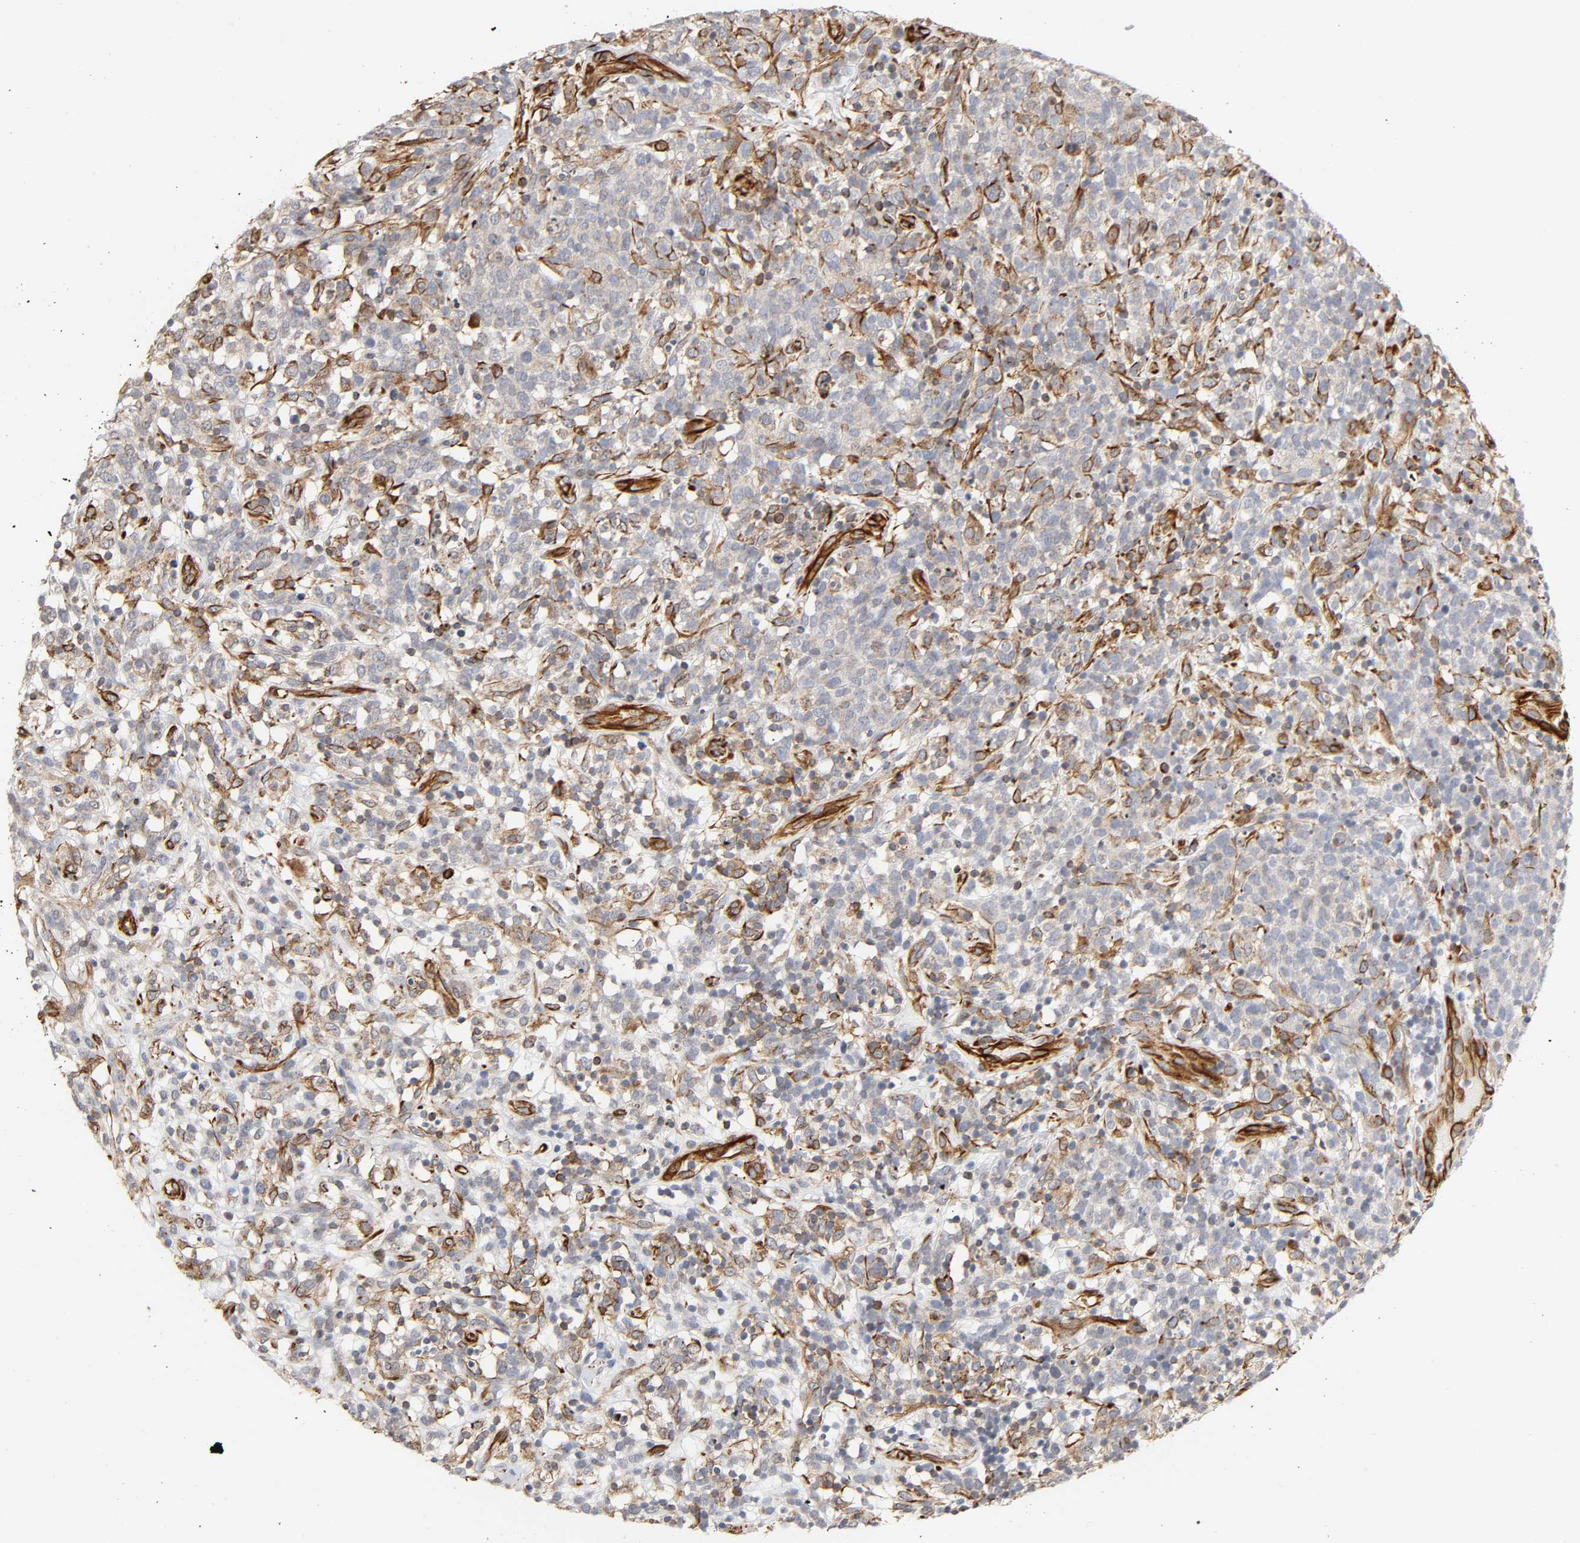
{"staining": {"intensity": "weak", "quantity": "25%-75%", "location": "cytoplasmic/membranous"}, "tissue": "lymphoma", "cell_type": "Tumor cells", "image_type": "cancer", "snomed": [{"axis": "morphology", "description": "Malignant lymphoma, non-Hodgkin's type, High grade"}, {"axis": "topography", "description": "Lymph node"}], "caption": "Human high-grade malignant lymphoma, non-Hodgkin's type stained with a protein marker demonstrates weak staining in tumor cells.", "gene": "FAM118A", "patient": {"sex": "female", "age": 73}}